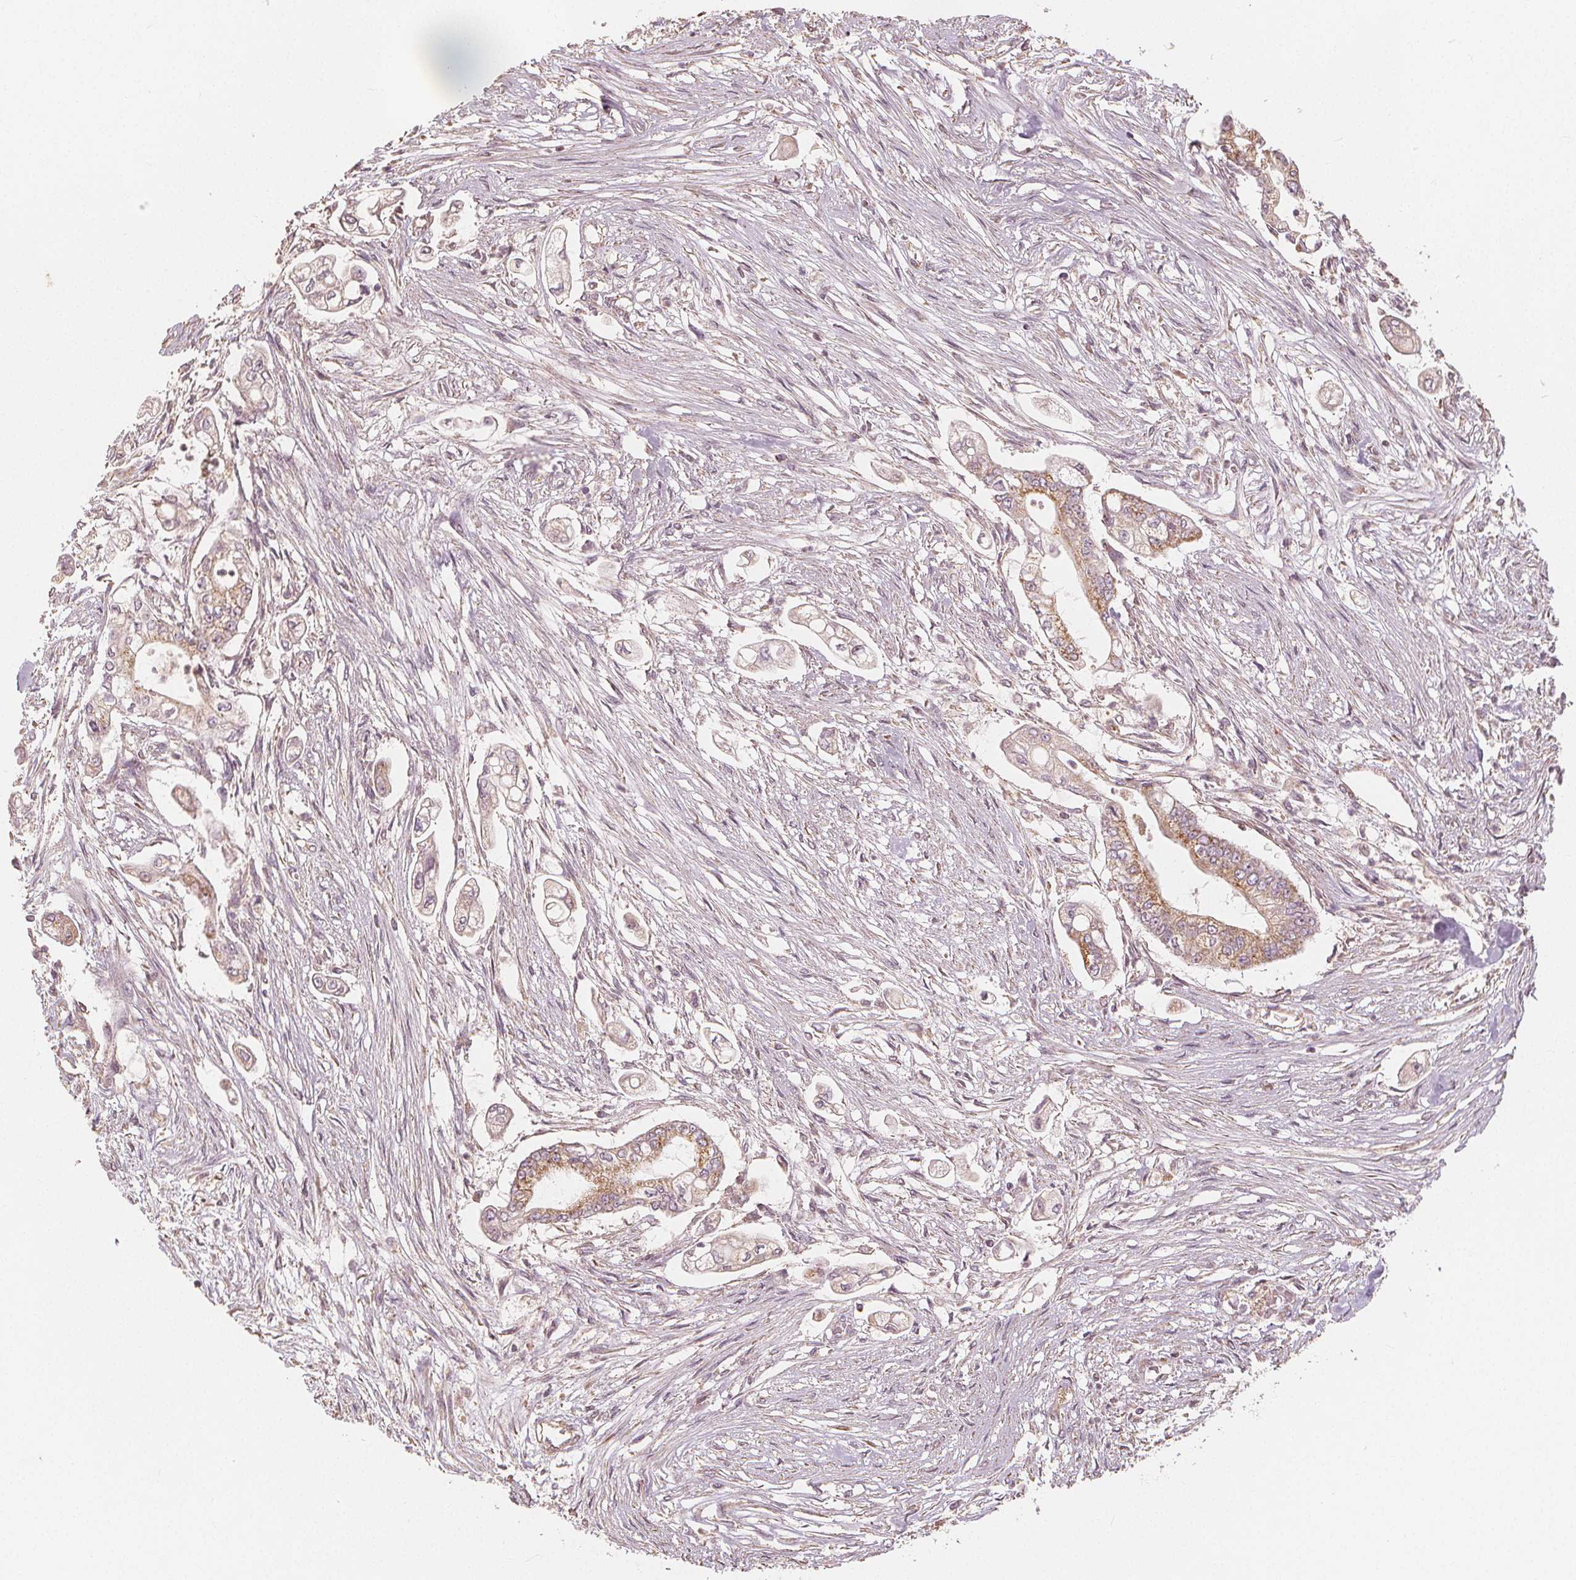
{"staining": {"intensity": "moderate", "quantity": "<25%", "location": "cytoplasmic/membranous"}, "tissue": "pancreatic cancer", "cell_type": "Tumor cells", "image_type": "cancer", "snomed": [{"axis": "morphology", "description": "Adenocarcinoma, NOS"}, {"axis": "topography", "description": "Pancreas"}], "caption": "Human pancreatic cancer stained with a protein marker demonstrates moderate staining in tumor cells.", "gene": "PEX26", "patient": {"sex": "female", "age": 69}}